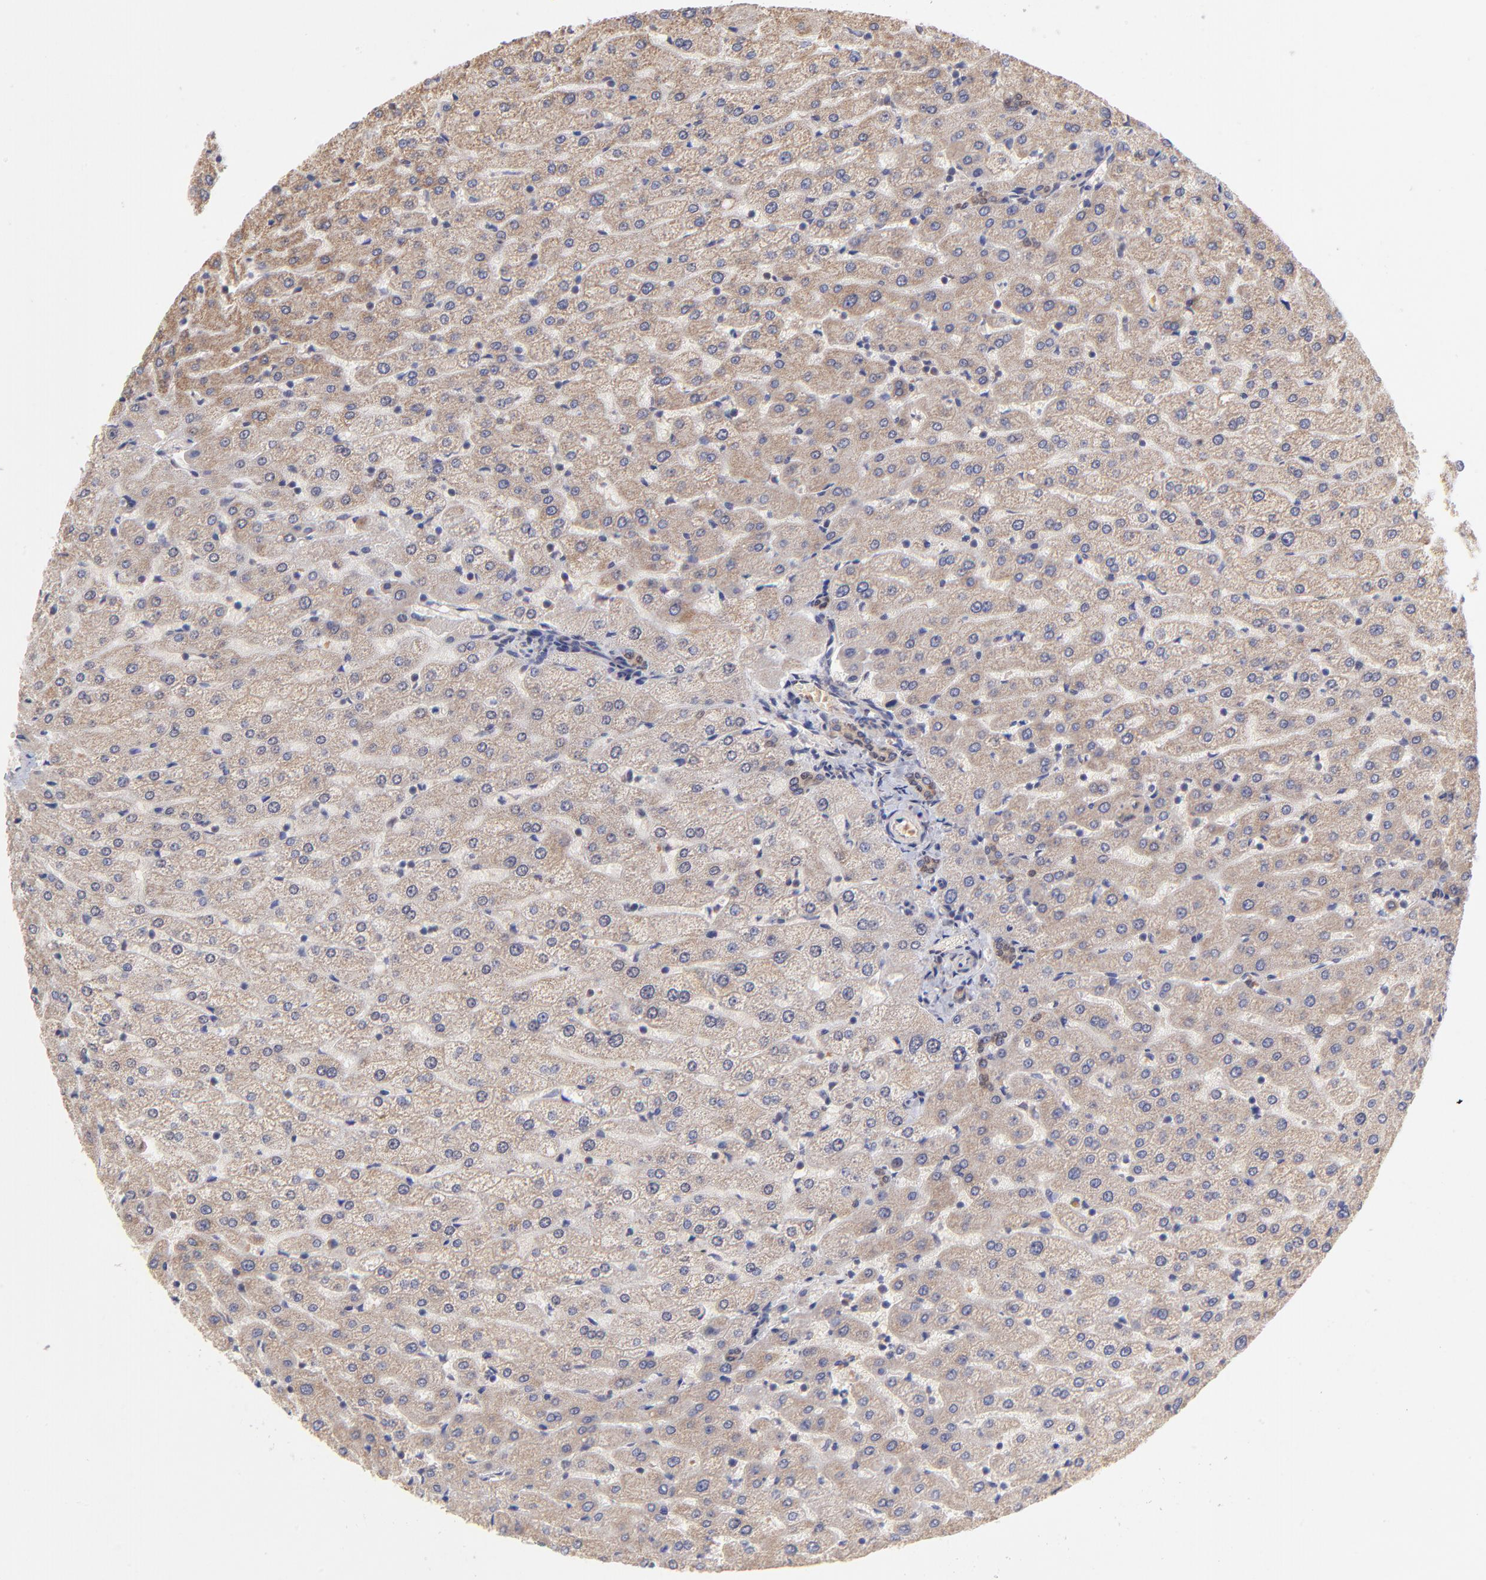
{"staining": {"intensity": "moderate", "quantity": ">75%", "location": "cytoplasmic/membranous"}, "tissue": "liver", "cell_type": "Cholangiocytes", "image_type": "normal", "snomed": [{"axis": "morphology", "description": "Normal tissue, NOS"}, {"axis": "morphology", "description": "Fibrosis, NOS"}, {"axis": "topography", "description": "Liver"}], "caption": "This is a micrograph of immunohistochemistry (IHC) staining of benign liver, which shows moderate expression in the cytoplasmic/membranous of cholangiocytes.", "gene": "UBE2H", "patient": {"sex": "female", "age": 29}}